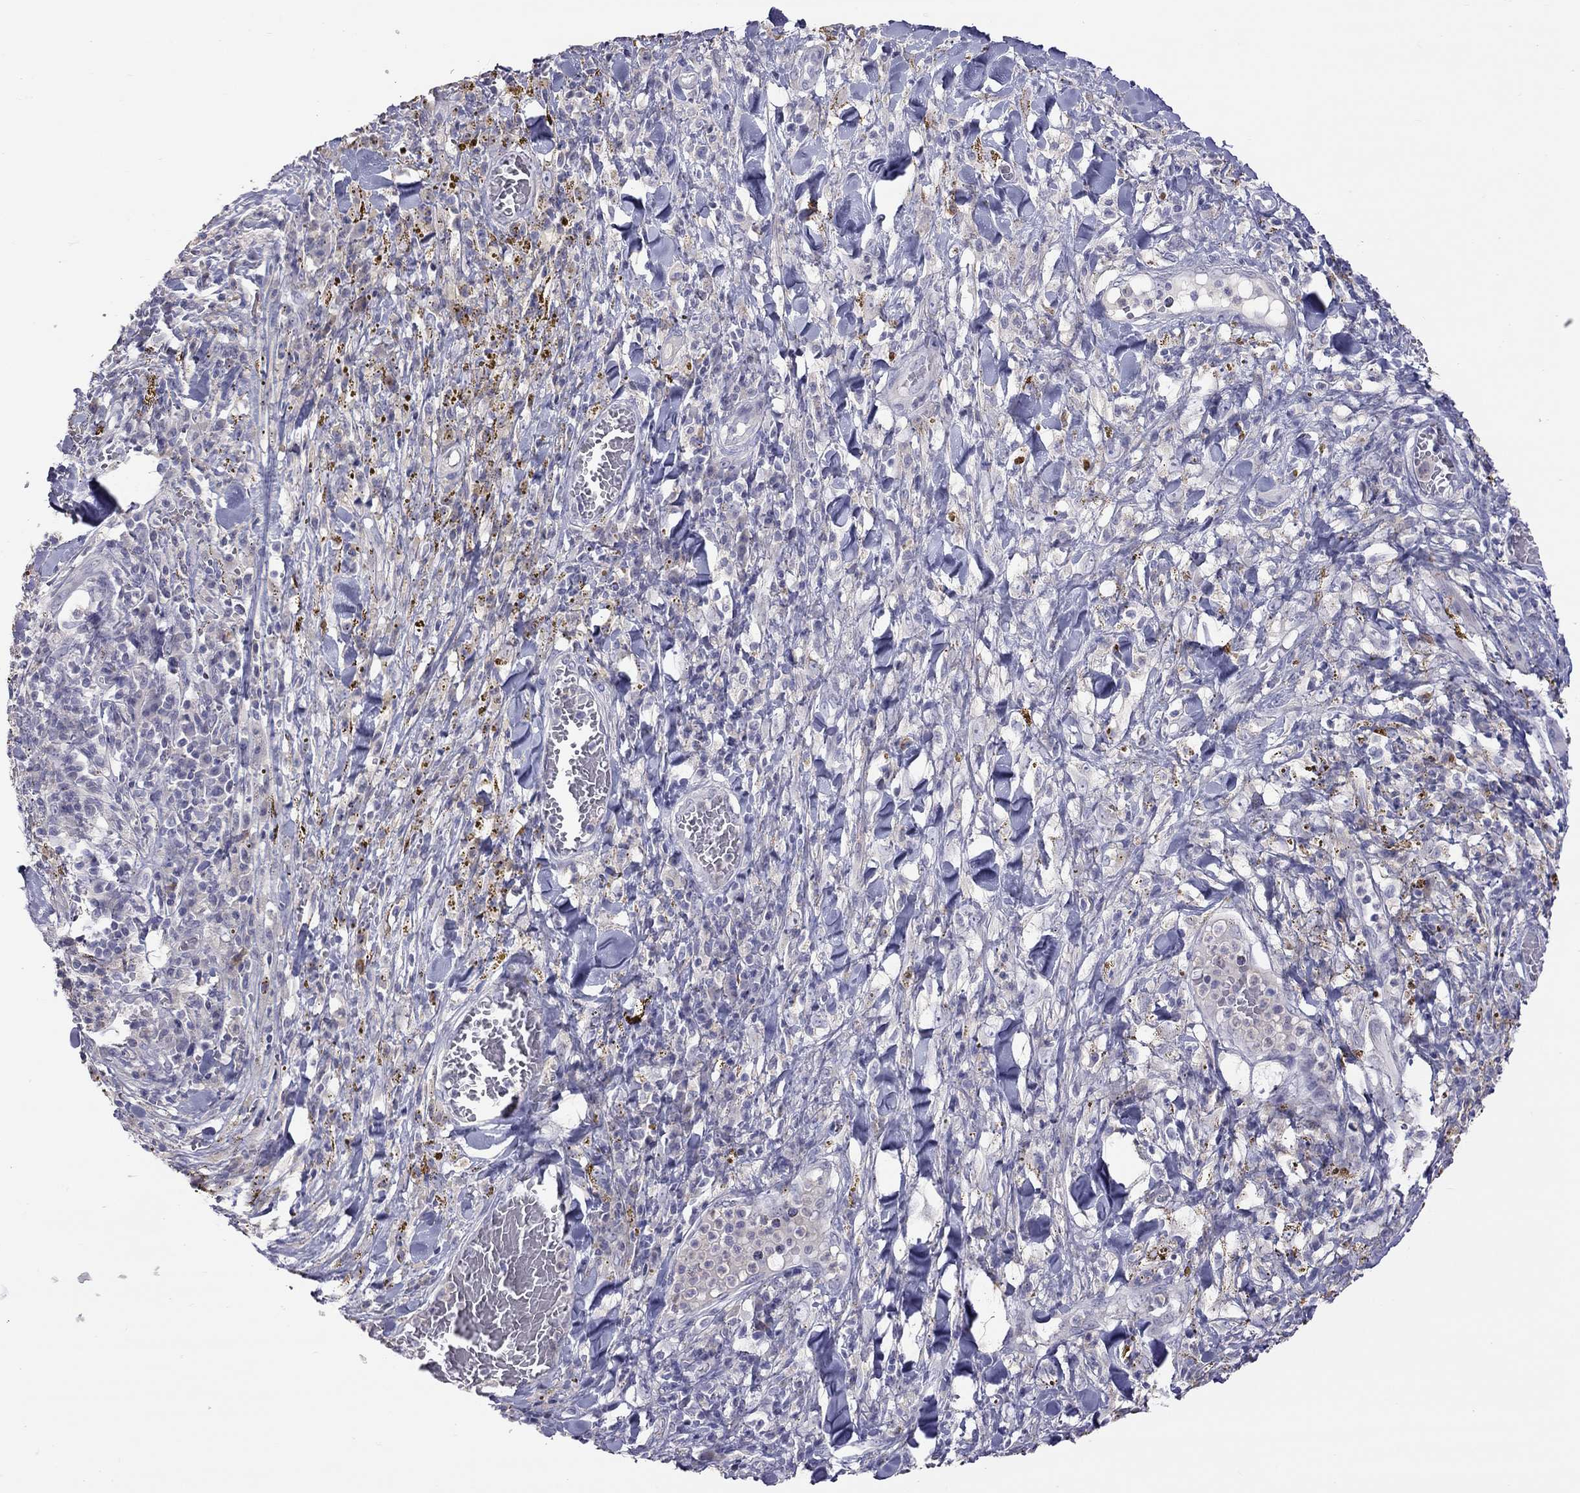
{"staining": {"intensity": "negative", "quantity": "none", "location": "none"}, "tissue": "melanoma", "cell_type": "Tumor cells", "image_type": "cancer", "snomed": [{"axis": "morphology", "description": "Malignant melanoma, NOS"}, {"axis": "topography", "description": "Skin"}], "caption": "A micrograph of malignant melanoma stained for a protein displays no brown staining in tumor cells.", "gene": "STAR", "patient": {"sex": "female", "age": 91}}